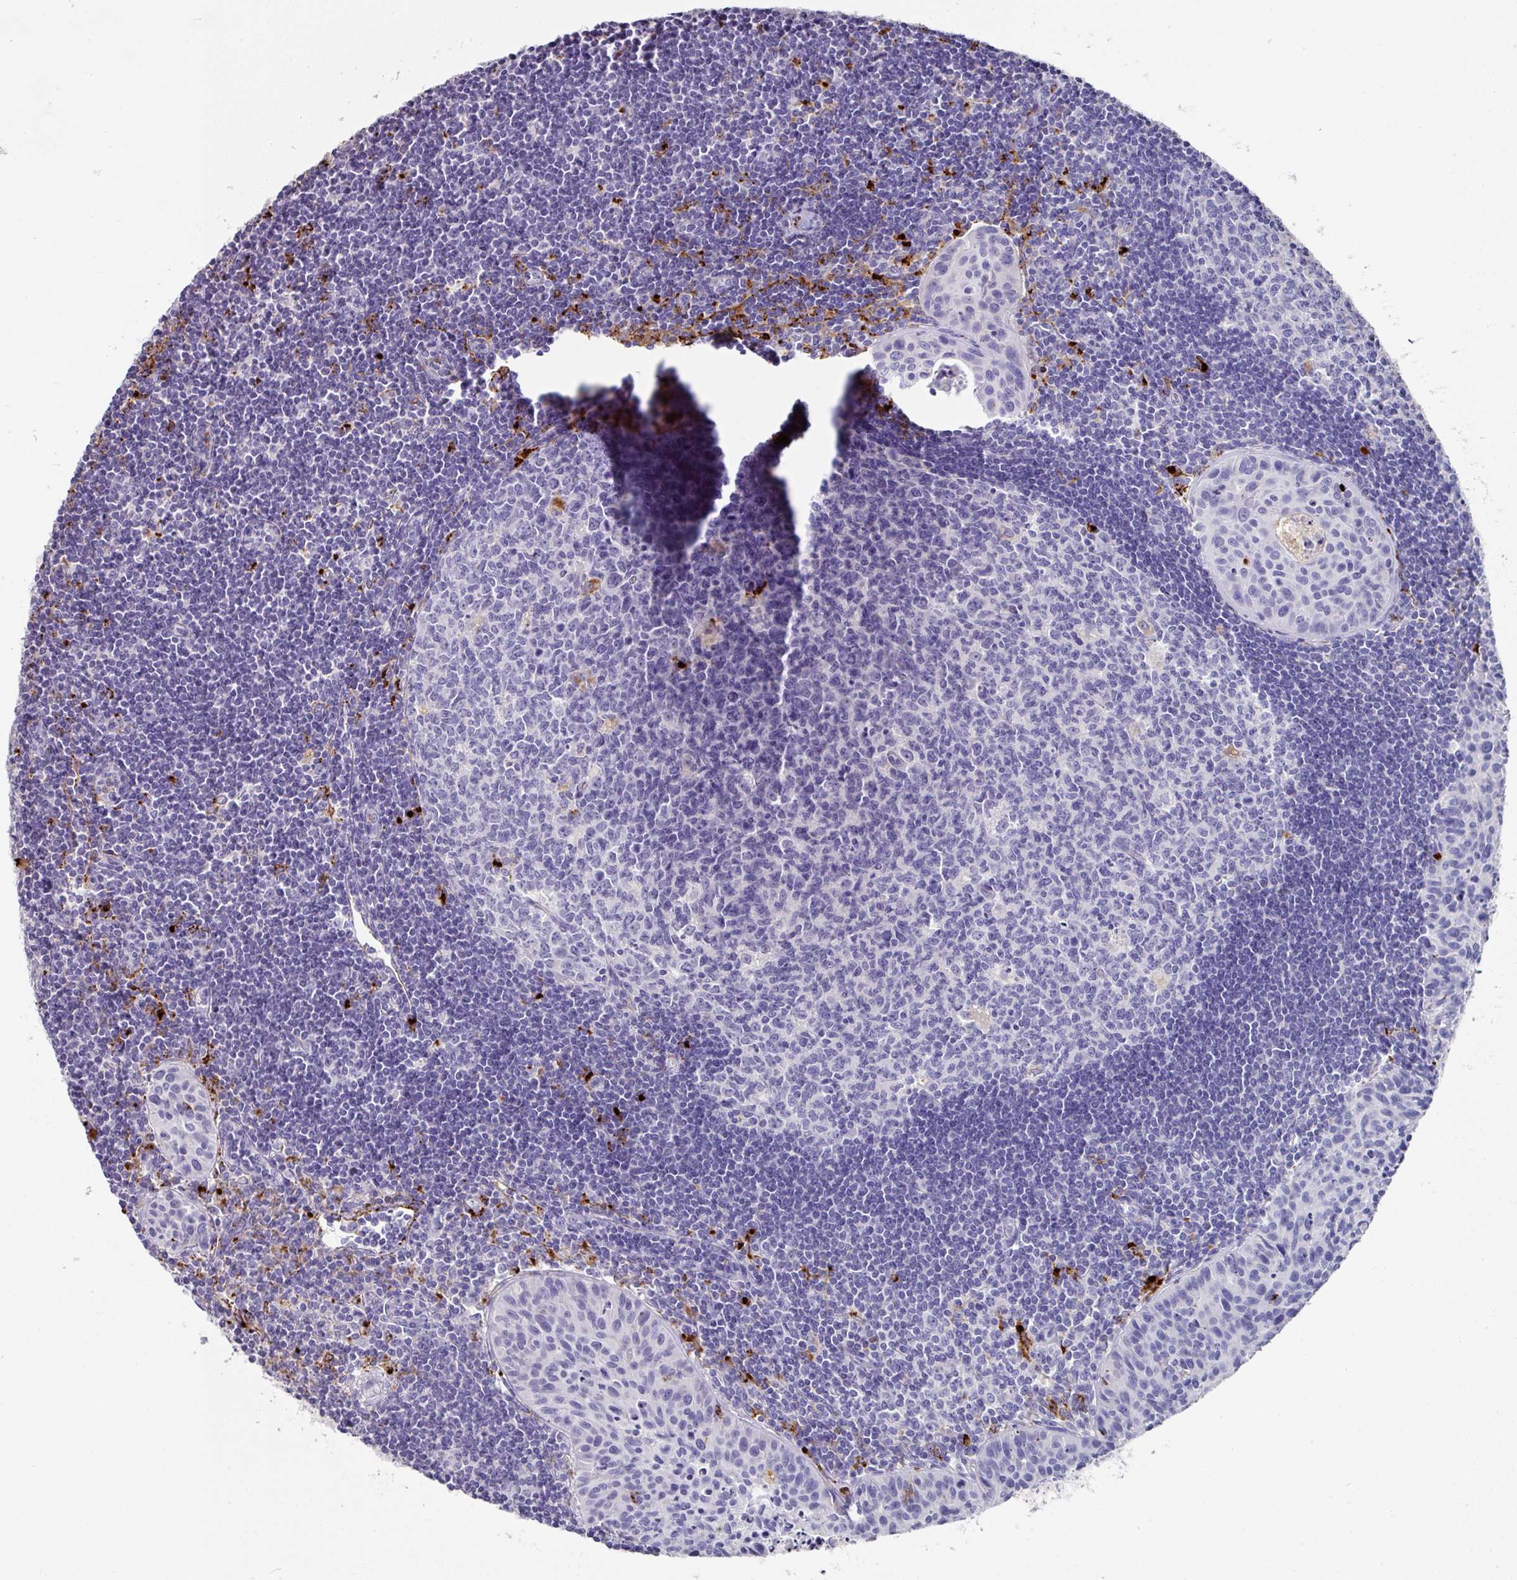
{"staining": {"intensity": "moderate", "quantity": "<25%", "location": "cytoplasmic/membranous"}, "tissue": "lymph node", "cell_type": "Germinal center cells", "image_type": "normal", "snomed": [{"axis": "morphology", "description": "Normal tissue, NOS"}, {"axis": "topography", "description": "Lymph node"}], "caption": "Immunohistochemistry (IHC) histopathology image of unremarkable human lymph node stained for a protein (brown), which displays low levels of moderate cytoplasmic/membranous expression in about <25% of germinal center cells.", "gene": "CPVL", "patient": {"sex": "female", "age": 29}}